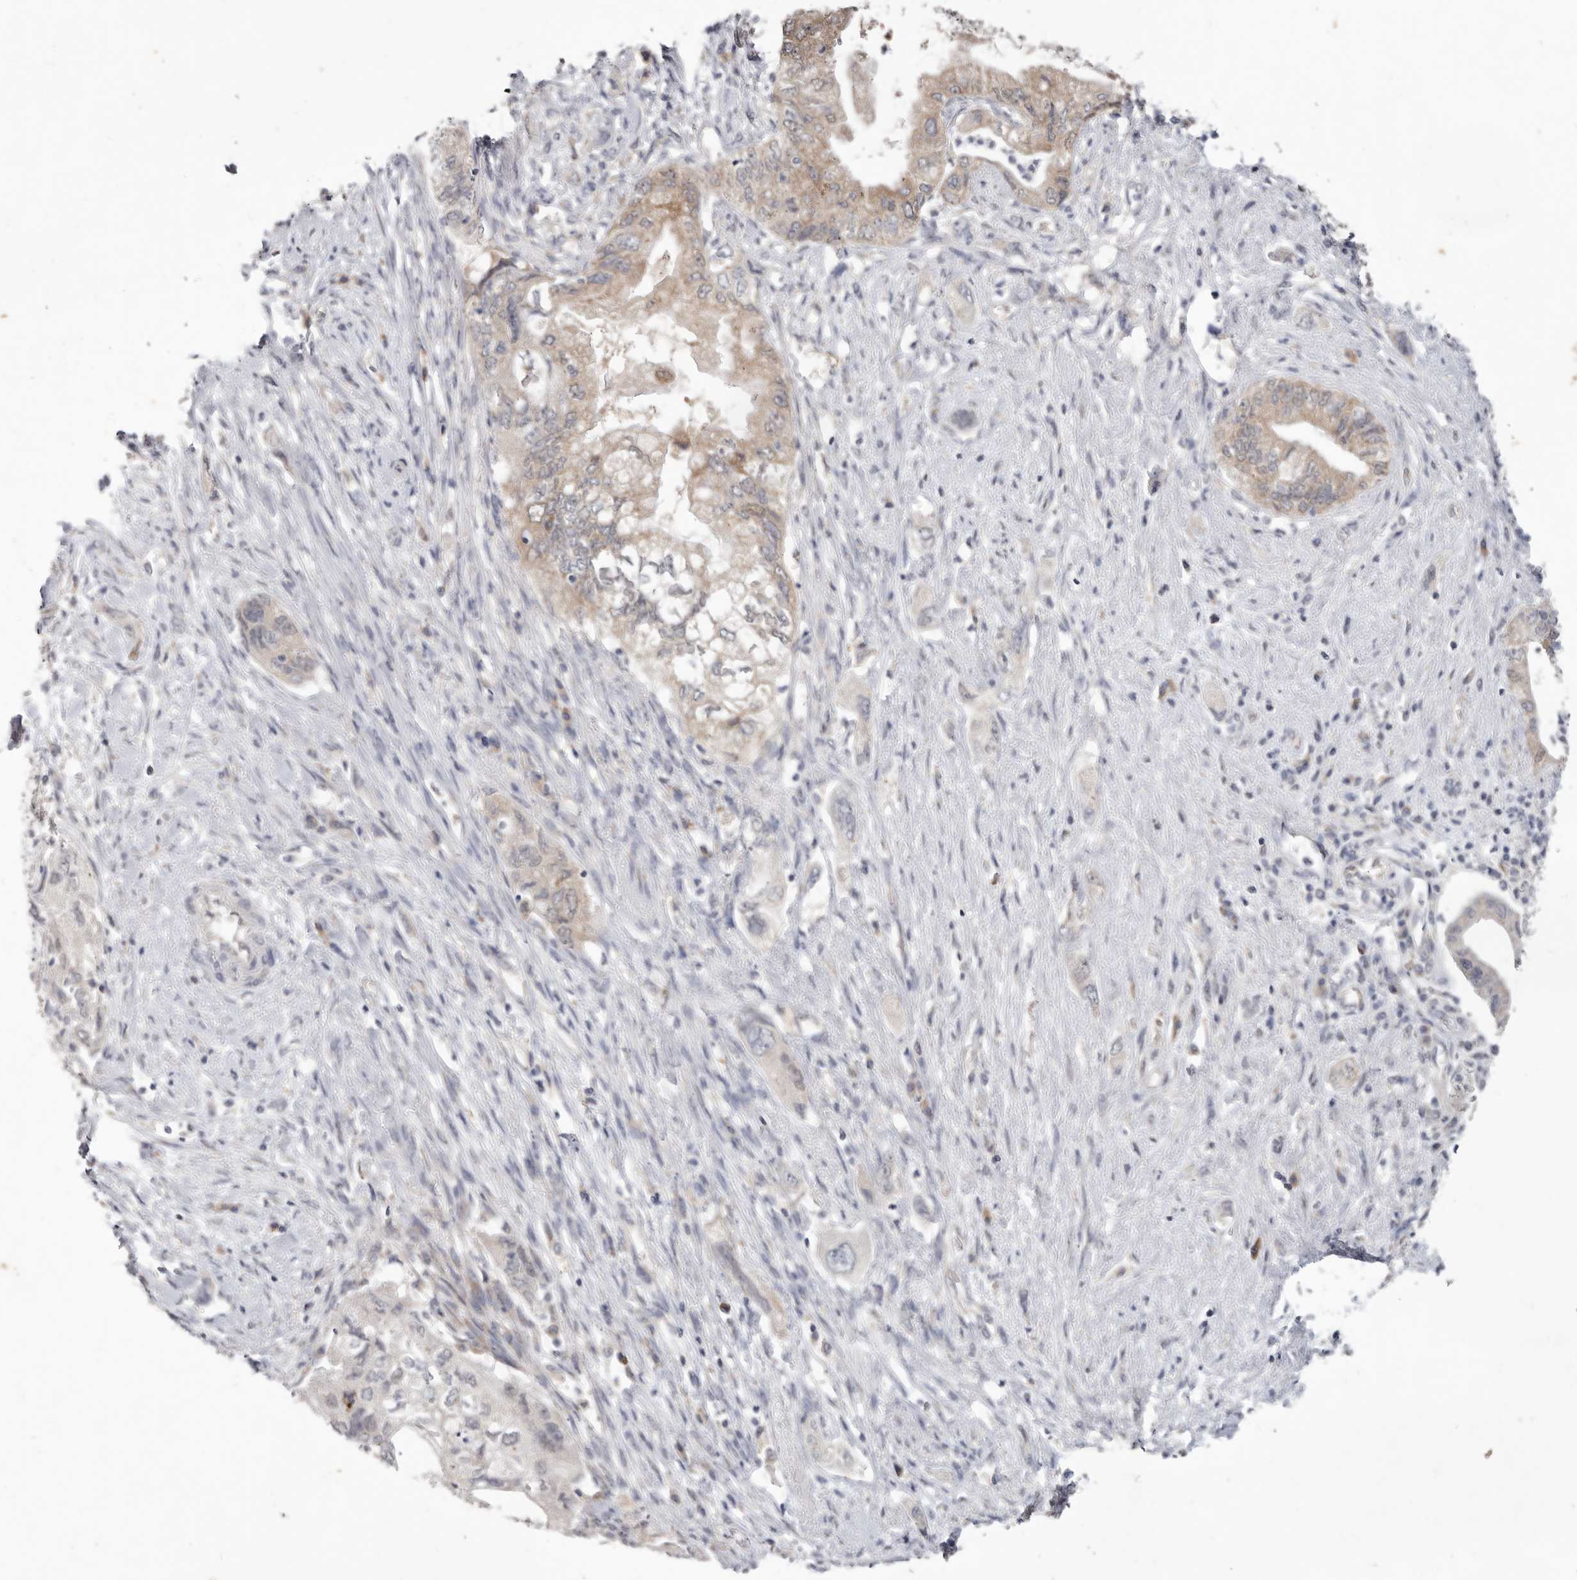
{"staining": {"intensity": "weak", "quantity": "<25%", "location": "cytoplasmic/membranous"}, "tissue": "pancreatic cancer", "cell_type": "Tumor cells", "image_type": "cancer", "snomed": [{"axis": "morphology", "description": "Adenocarcinoma, NOS"}, {"axis": "topography", "description": "Pancreas"}], "caption": "An IHC histopathology image of pancreatic adenocarcinoma is shown. There is no staining in tumor cells of pancreatic adenocarcinoma.", "gene": "WDR77", "patient": {"sex": "female", "age": 73}}